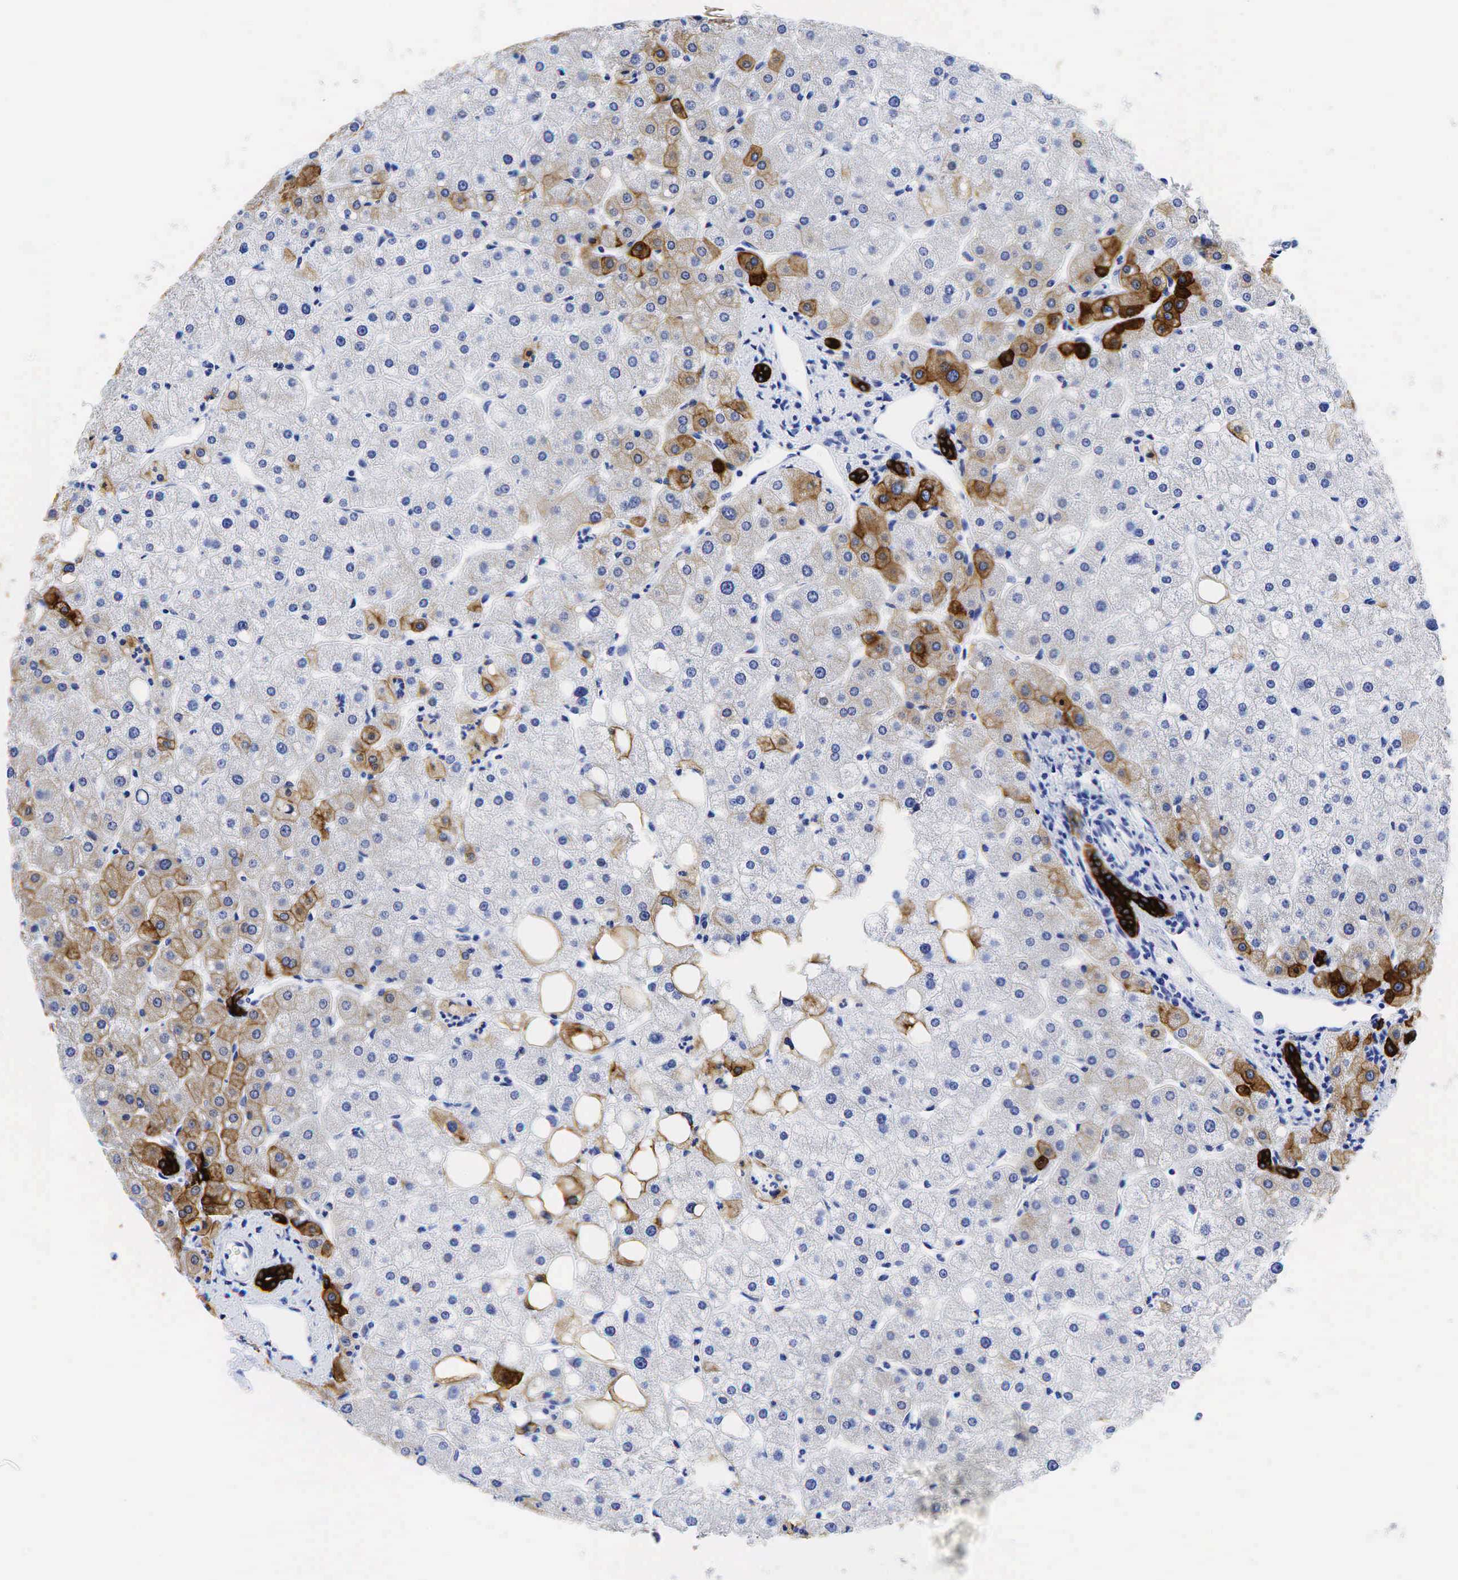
{"staining": {"intensity": "strong", "quantity": ">75%", "location": "cytoplasmic/membranous"}, "tissue": "liver", "cell_type": "Cholangiocytes", "image_type": "normal", "snomed": [{"axis": "morphology", "description": "Normal tissue, NOS"}, {"axis": "topography", "description": "Liver"}], "caption": "Liver stained with immunohistochemistry exhibits strong cytoplasmic/membranous positivity in approximately >75% of cholangiocytes. Nuclei are stained in blue.", "gene": "KRT18", "patient": {"sex": "male", "age": 35}}